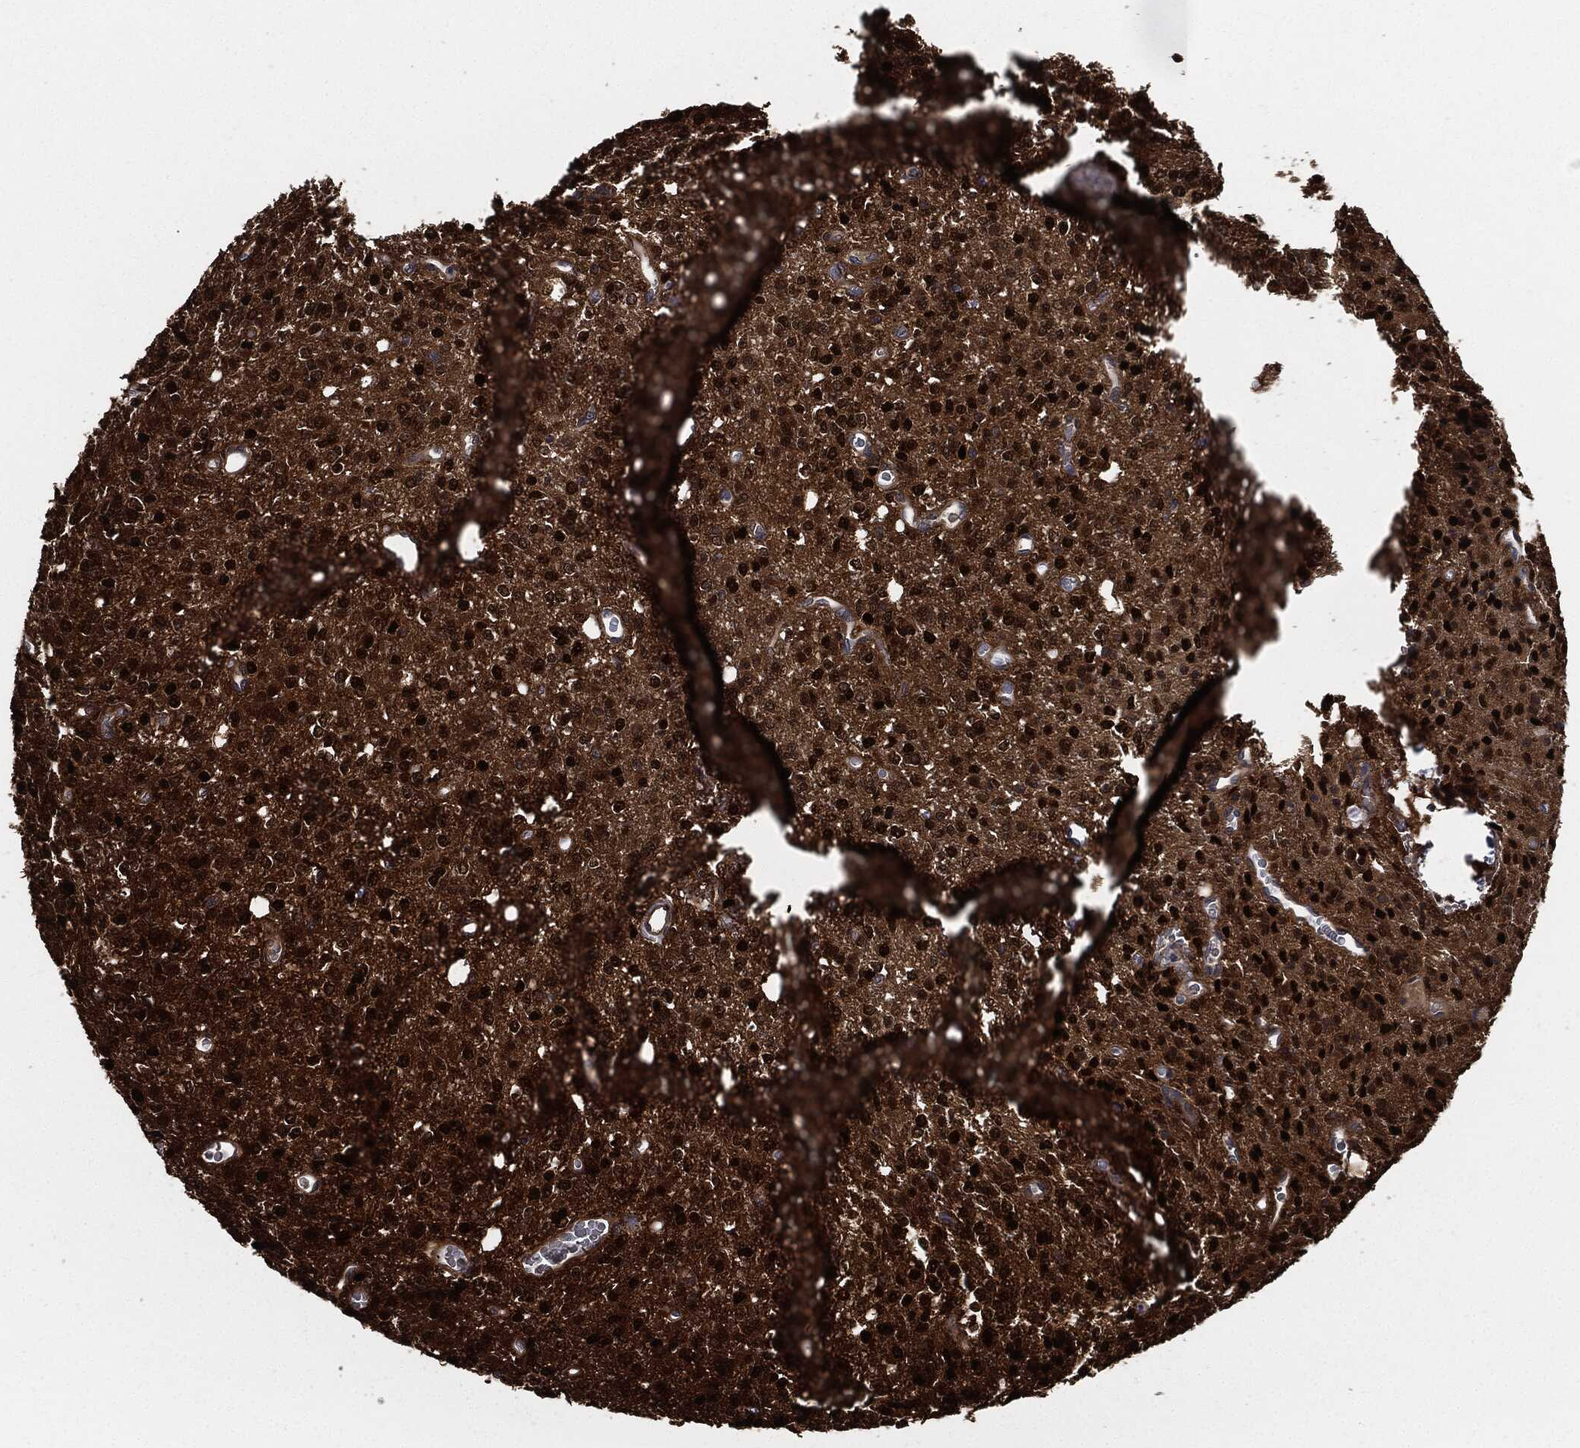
{"staining": {"intensity": "strong", "quantity": ">75%", "location": "cytoplasmic/membranous,nuclear"}, "tissue": "glioma", "cell_type": "Tumor cells", "image_type": "cancer", "snomed": [{"axis": "morphology", "description": "Glioma, malignant, Low grade"}, {"axis": "topography", "description": "Brain"}], "caption": "This is a micrograph of immunohistochemistry (IHC) staining of glioma, which shows strong staining in the cytoplasmic/membranous and nuclear of tumor cells.", "gene": "PRDX2", "patient": {"sex": "female", "age": 45}}